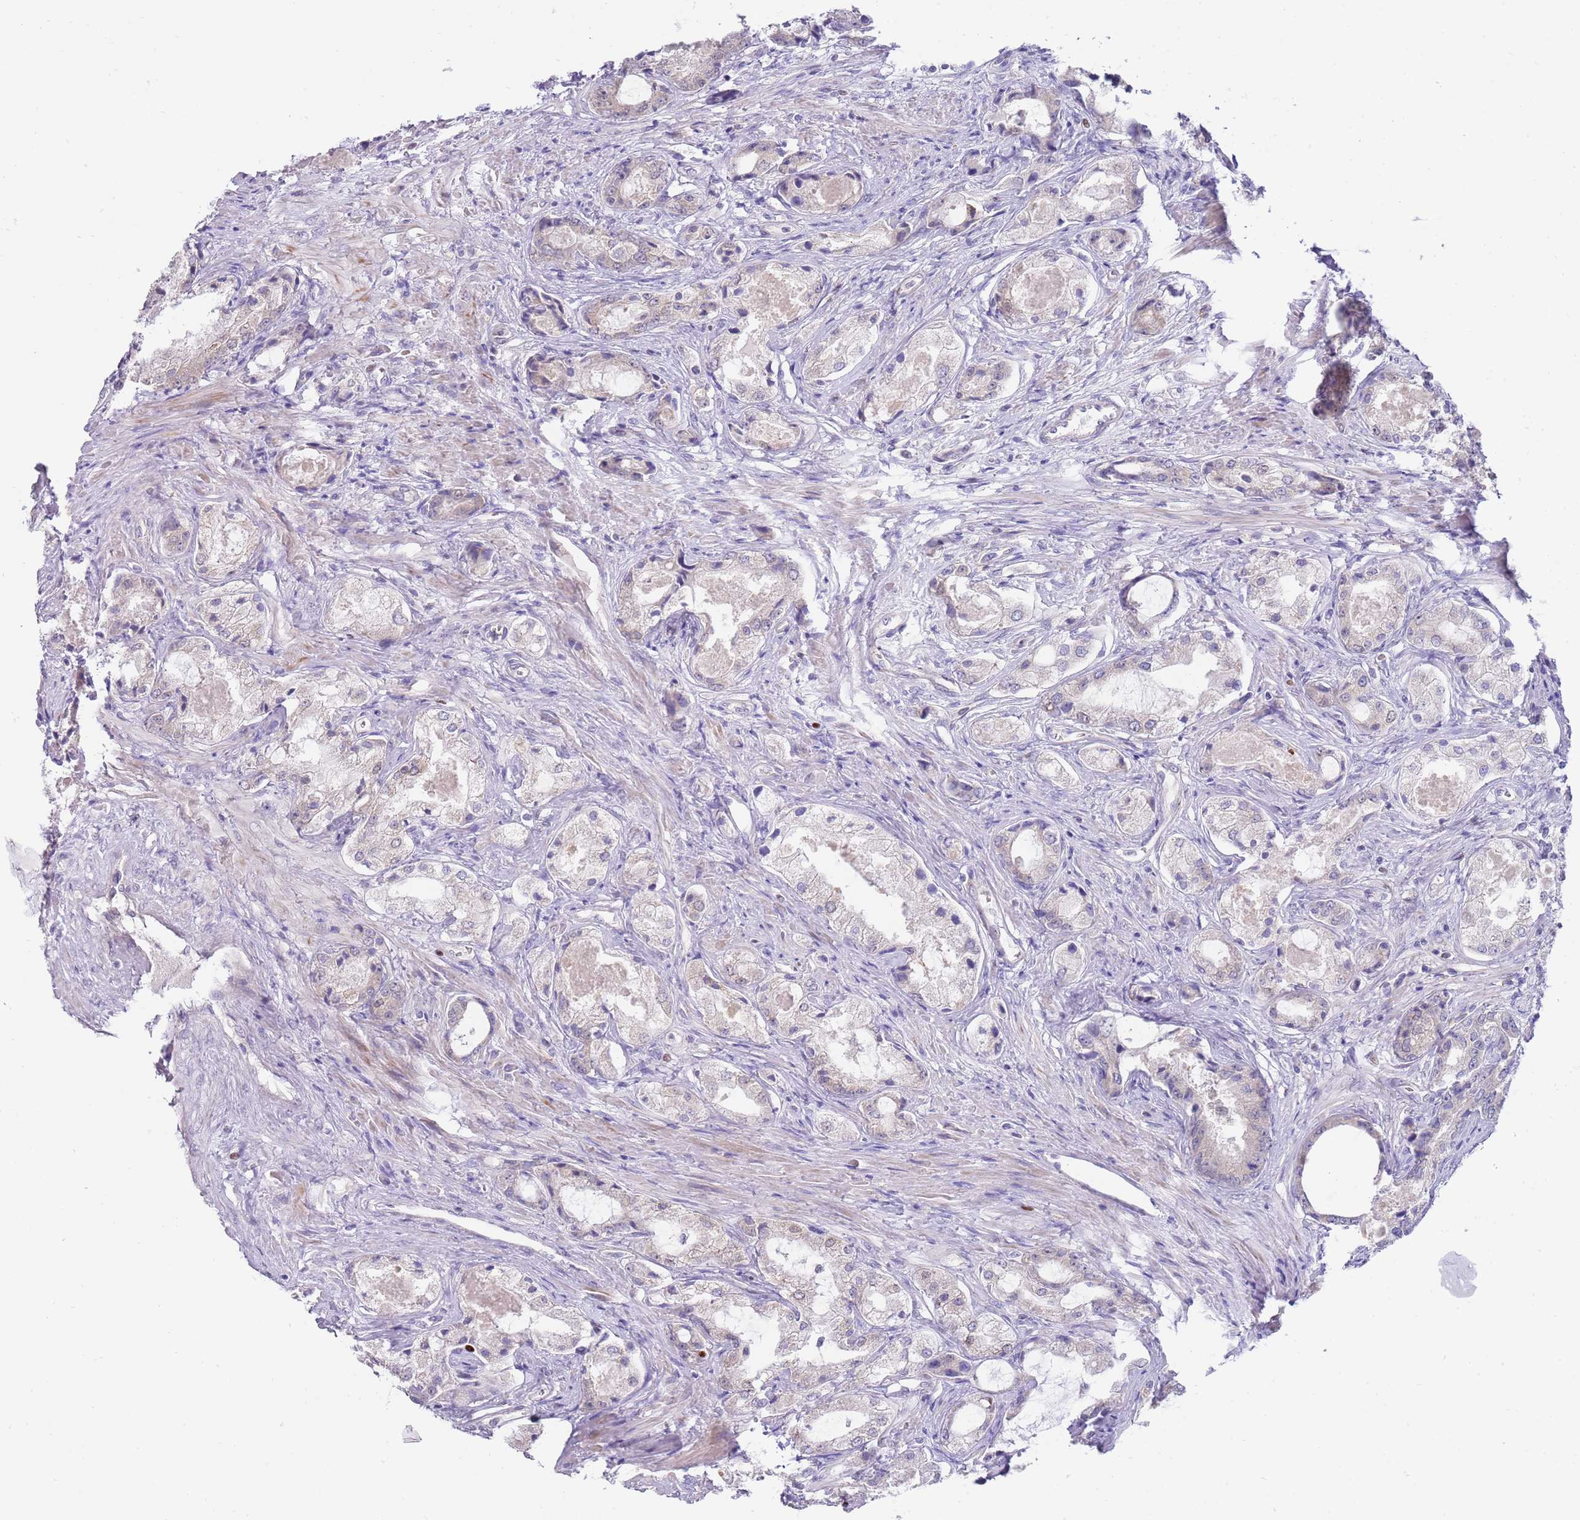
{"staining": {"intensity": "negative", "quantity": "none", "location": "none"}, "tissue": "prostate cancer", "cell_type": "Tumor cells", "image_type": "cancer", "snomed": [{"axis": "morphology", "description": "Adenocarcinoma, Low grade"}, {"axis": "topography", "description": "Prostate"}], "caption": "Prostate cancer stained for a protein using immunohistochemistry reveals no positivity tumor cells.", "gene": "STK25", "patient": {"sex": "male", "age": 68}}